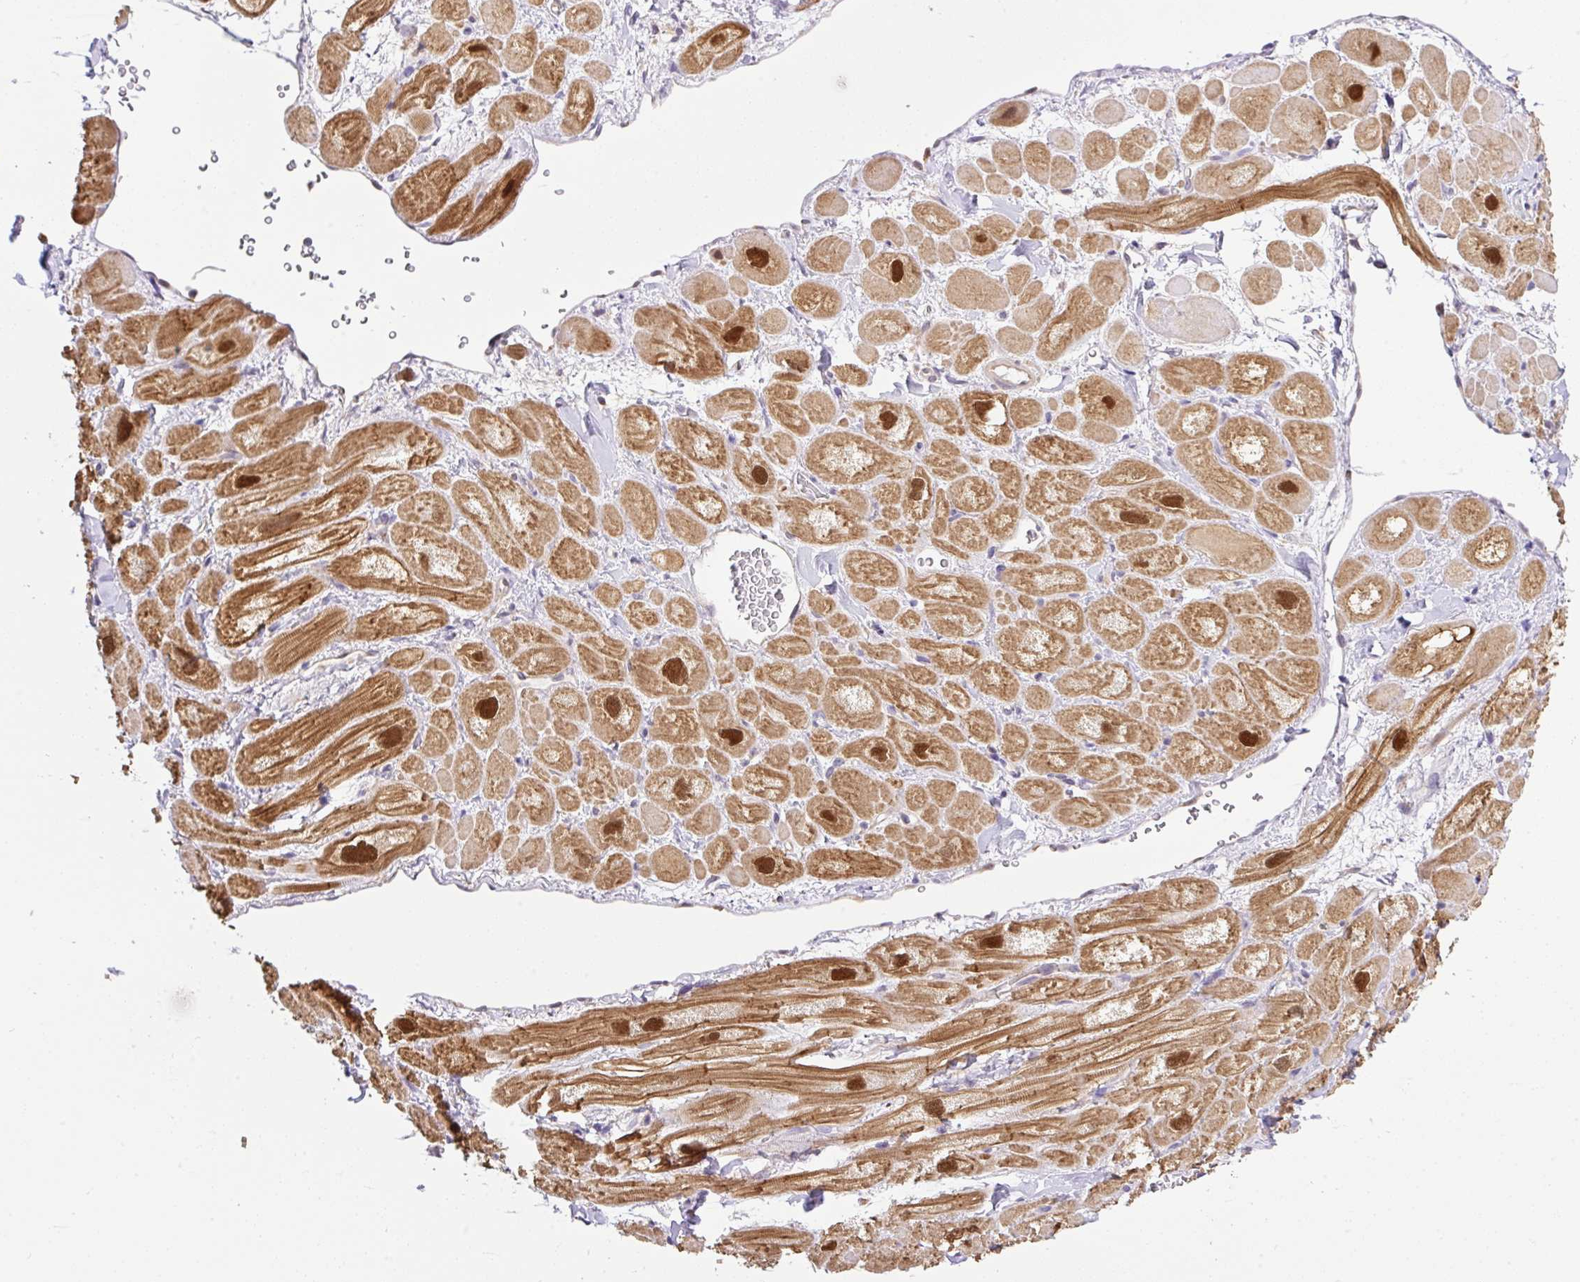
{"staining": {"intensity": "strong", "quantity": "25%-75%", "location": "cytoplasmic/membranous,nuclear"}, "tissue": "heart muscle", "cell_type": "Cardiomyocytes", "image_type": "normal", "snomed": [{"axis": "morphology", "description": "Normal tissue, NOS"}, {"axis": "topography", "description": "Heart"}], "caption": "The micrograph displays immunohistochemical staining of benign heart muscle. There is strong cytoplasmic/membranous,nuclear positivity is identified in about 25%-75% of cardiomyocytes.", "gene": "CAMK2A", "patient": {"sex": "male", "age": 49}}